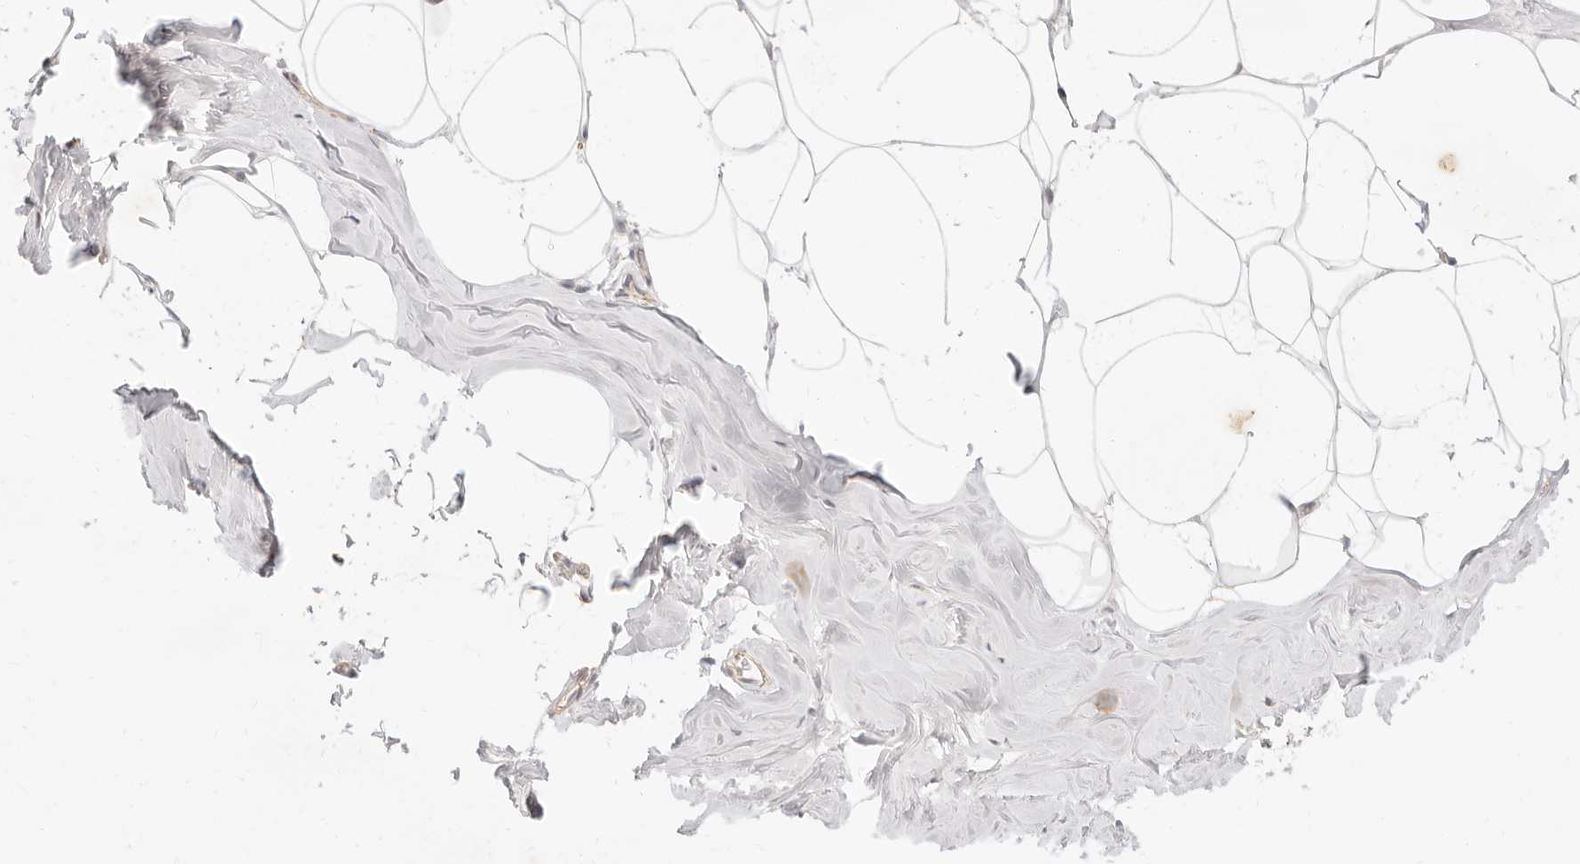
{"staining": {"intensity": "negative", "quantity": "none", "location": "none"}, "tissue": "adipose tissue", "cell_type": "Adipocytes", "image_type": "normal", "snomed": [{"axis": "morphology", "description": "Normal tissue, NOS"}, {"axis": "morphology", "description": "Fibrosis, NOS"}, {"axis": "topography", "description": "Breast"}, {"axis": "topography", "description": "Adipose tissue"}], "caption": "Protein analysis of benign adipose tissue shows no significant expression in adipocytes. (DAB immunohistochemistry (IHC) visualized using brightfield microscopy, high magnification).", "gene": "UBXN10", "patient": {"sex": "female", "age": 39}}